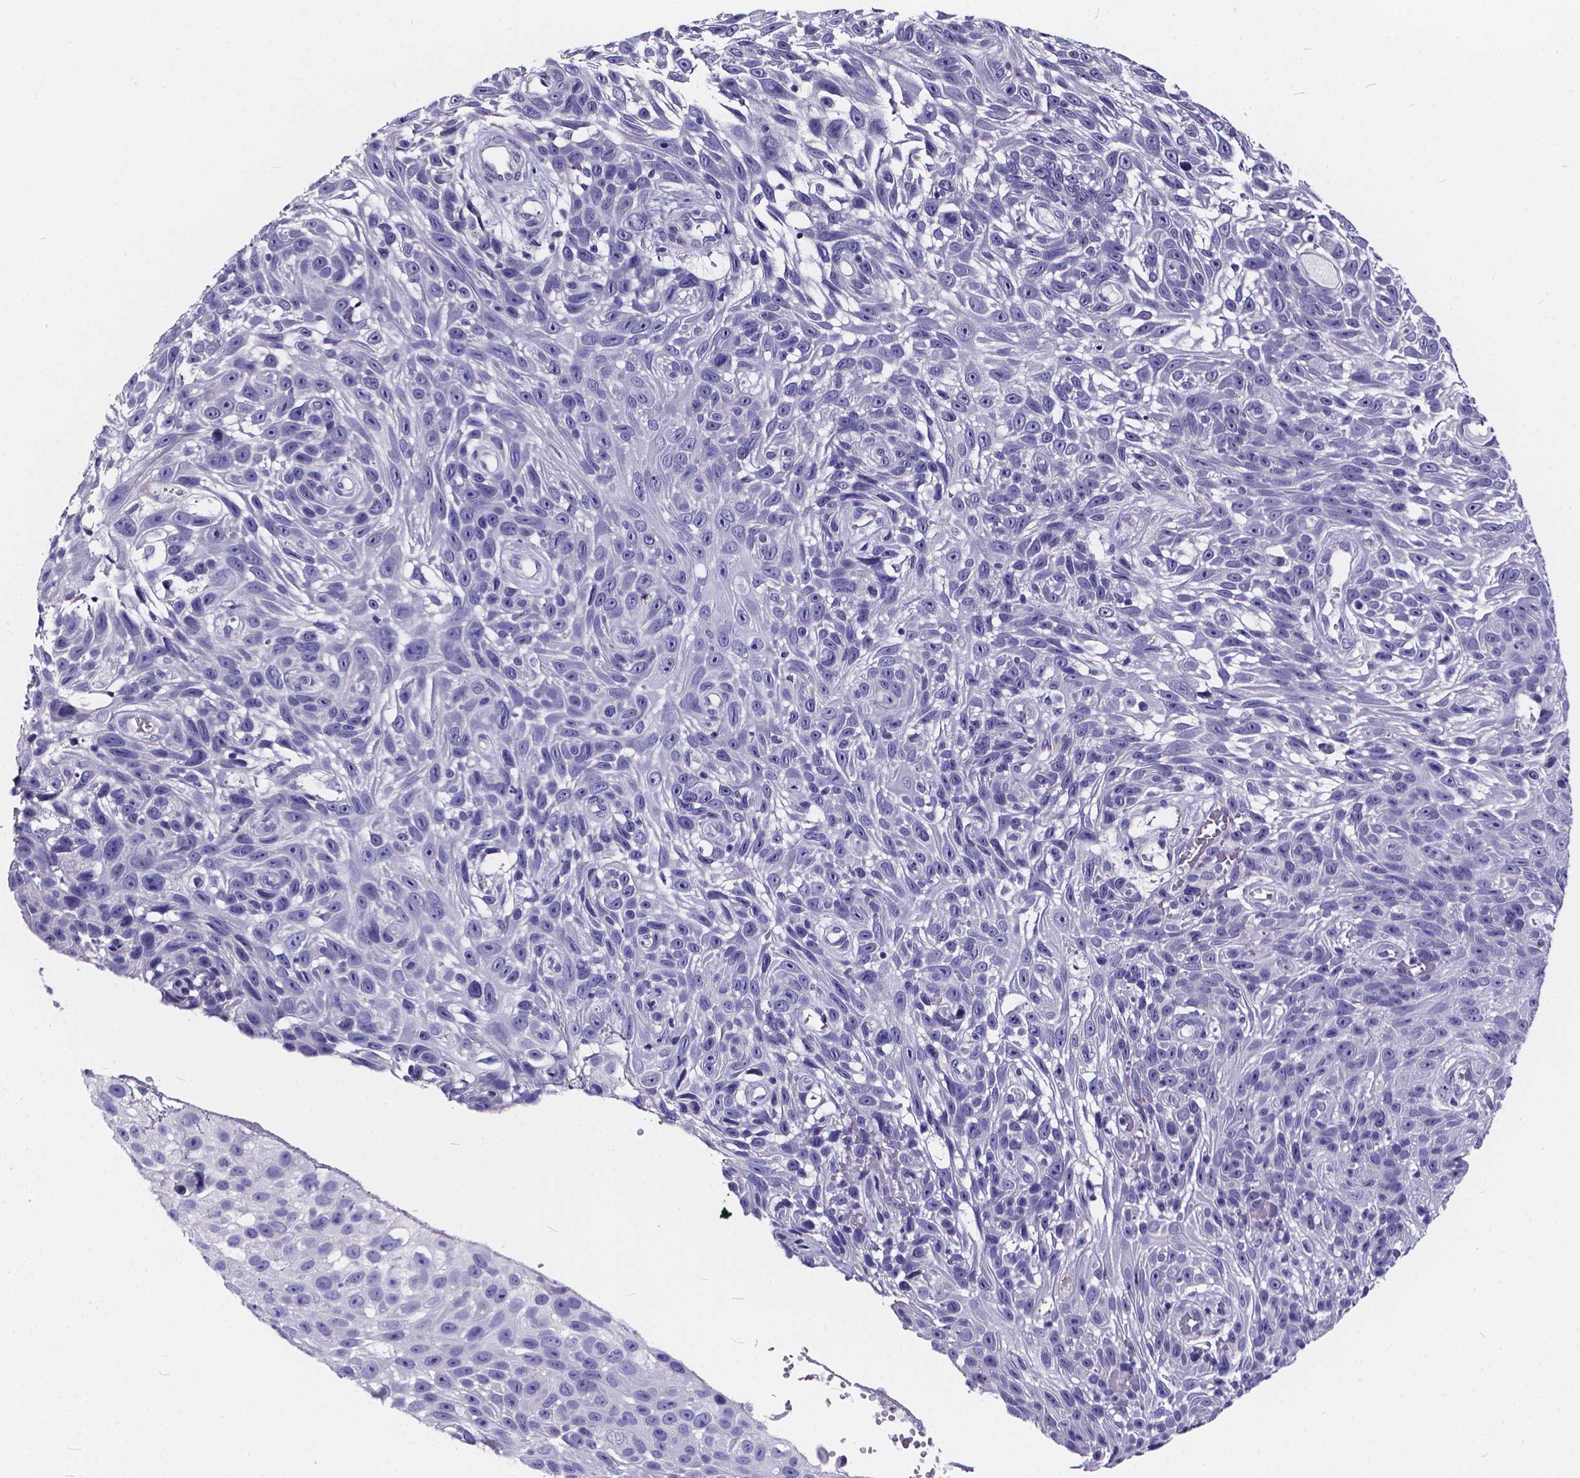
{"staining": {"intensity": "negative", "quantity": "none", "location": "none"}, "tissue": "skin cancer", "cell_type": "Tumor cells", "image_type": "cancer", "snomed": [{"axis": "morphology", "description": "Squamous cell carcinoma, NOS"}, {"axis": "topography", "description": "Skin"}], "caption": "Skin squamous cell carcinoma stained for a protein using IHC reveals no positivity tumor cells.", "gene": "SPEF2", "patient": {"sex": "male", "age": 82}}